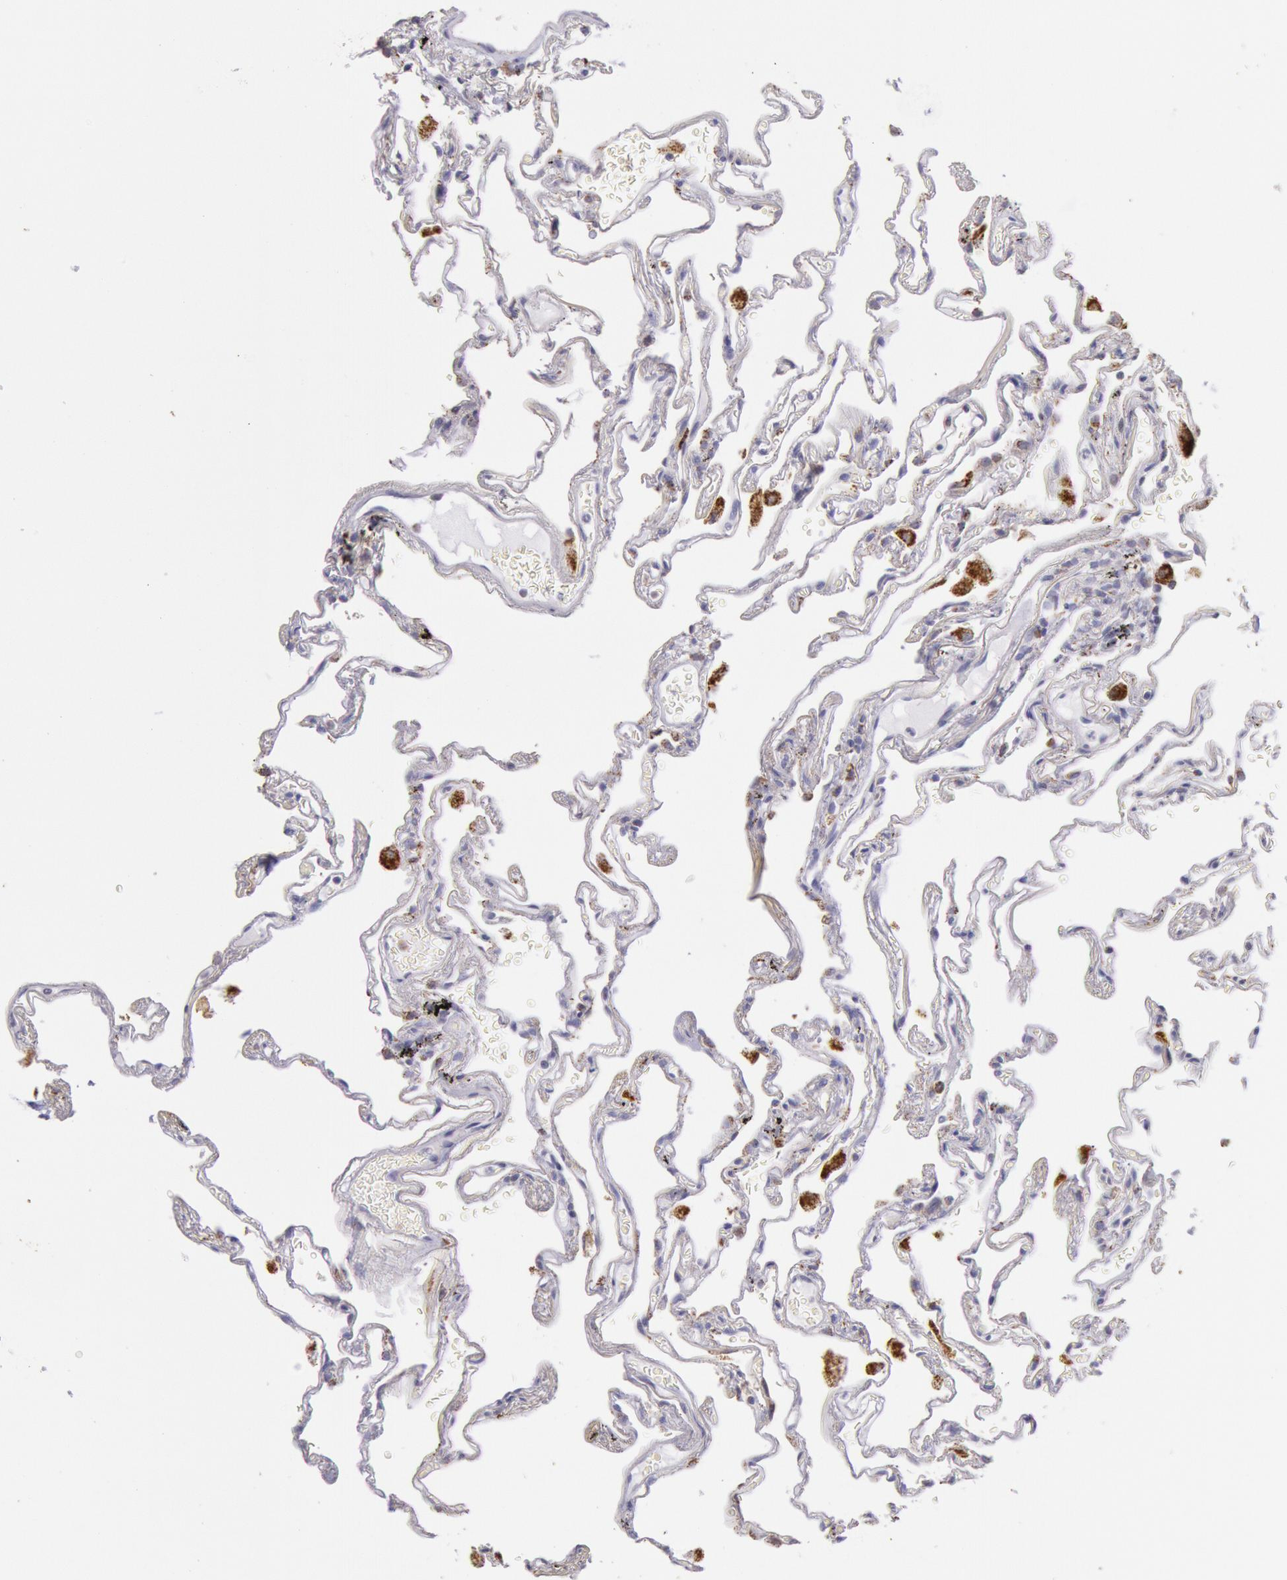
{"staining": {"intensity": "negative", "quantity": "none", "location": "none"}, "tissue": "lung", "cell_type": "Alveolar cells", "image_type": "normal", "snomed": [{"axis": "morphology", "description": "Normal tissue, NOS"}, {"axis": "morphology", "description": "Inflammation, NOS"}, {"axis": "topography", "description": "Lung"}], "caption": "There is no significant staining in alveolar cells of lung. The staining was performed using DAB to visualize the protein expression in brown, while the nuclei were stained in blue with hematoxylin (Magnification: 20x).", "gene": "FRMD6", "patient": {"sex": "male", "age": 69}}